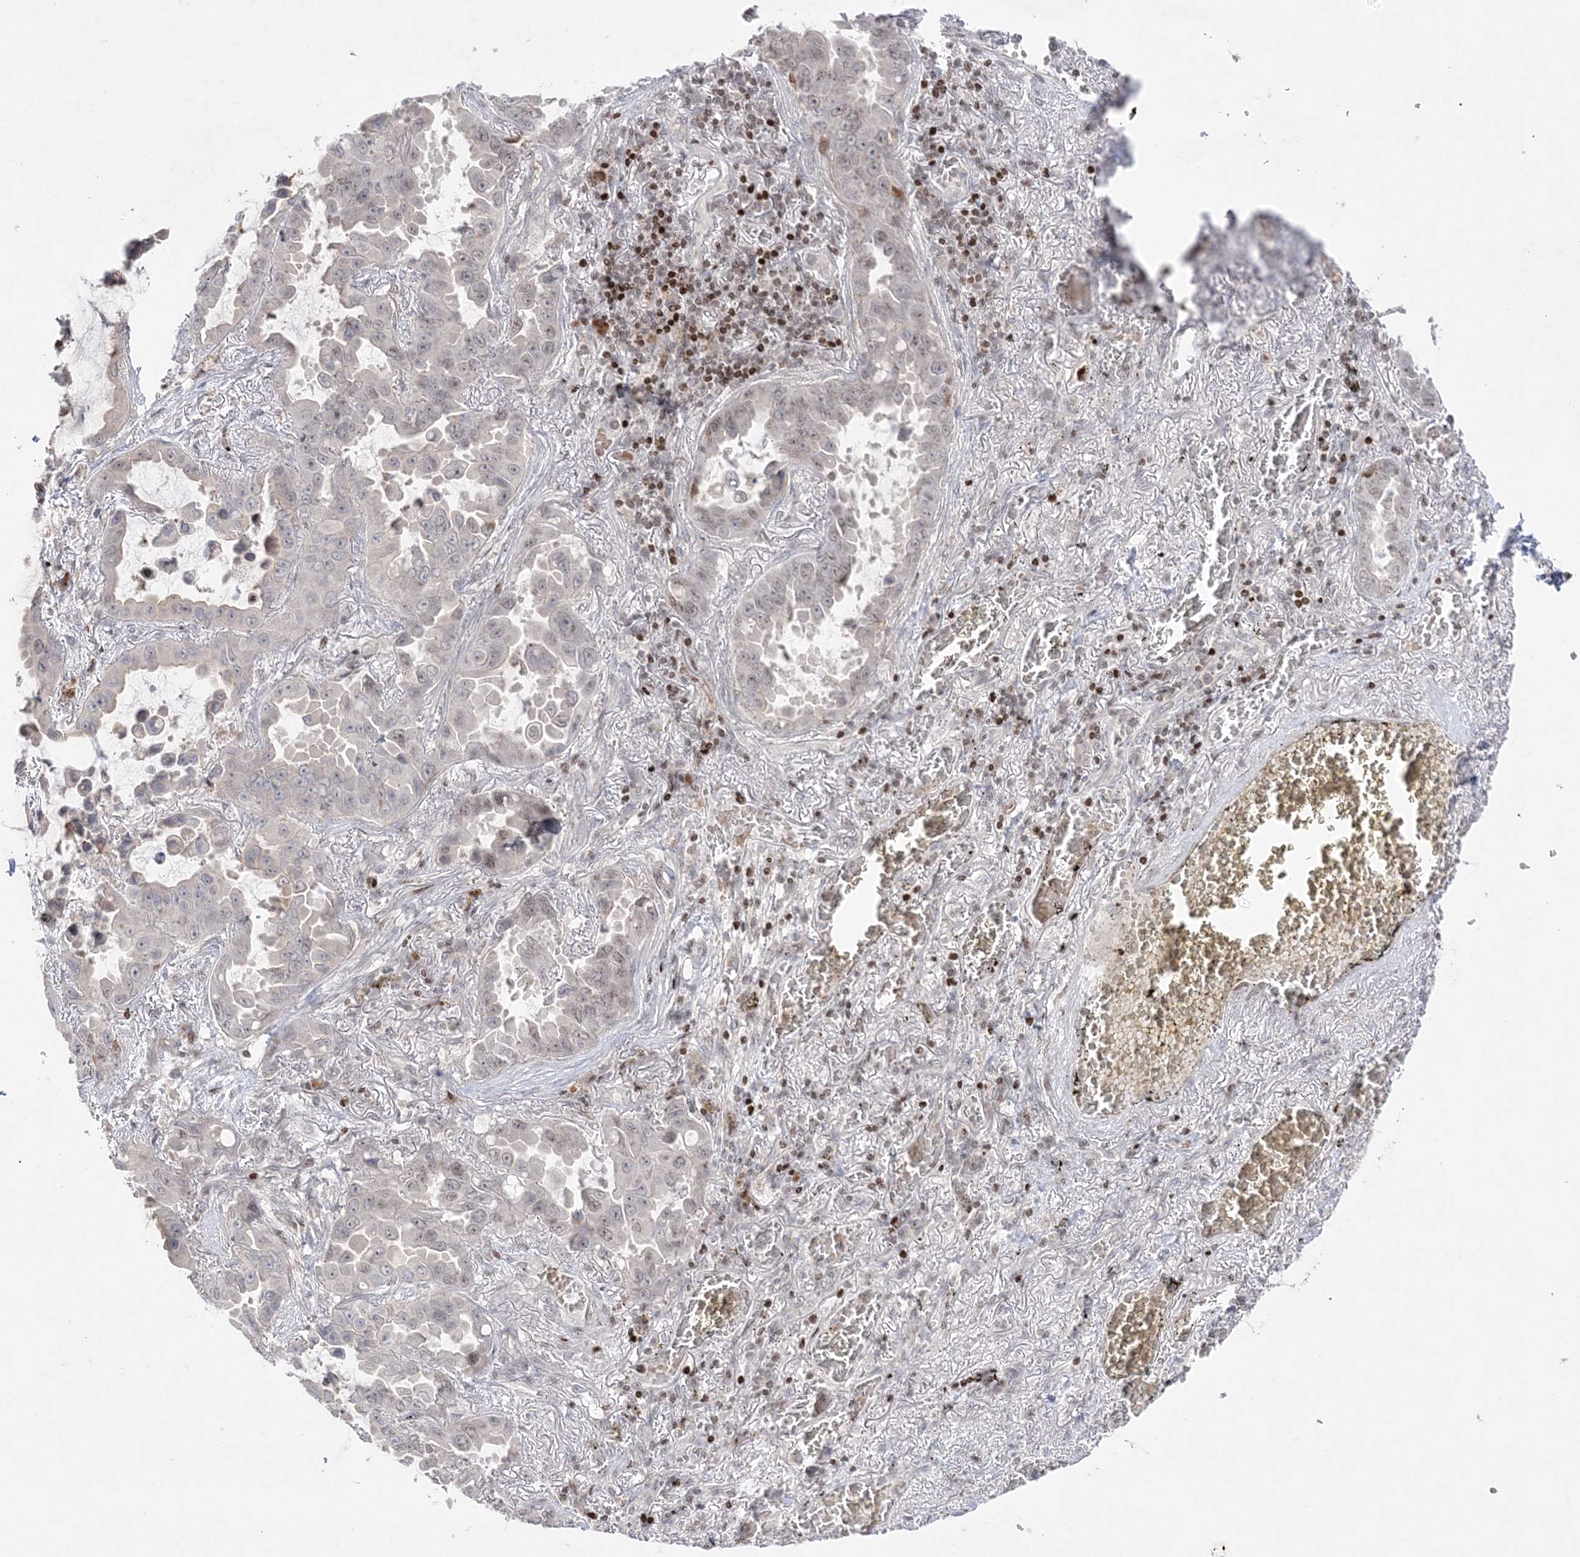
{"staining": {"intensity": "moderate", "quantity": "<25%", "location": "cytoplasmic/membranous"}, "tissue": "lung cancer", "cell_type": "Tumor cells", "image_type": "cancer", "snomed": [{"axis": "morphology", "description": "Adenocarcinoma, NOS"}, {"axis": "topography", "description": "Lung"}], "caption": "Lung cancer (adenocarcinoma) tissue displays moderate cytoplasmic/membranous expression in about <25% of tumor cells, visualized by immunohistochemistry. (Brightfield microscopy of DAB IHC at high magnification).", "gene": "SH3BP4", "patient": {"sex": "male", "age": 64}}